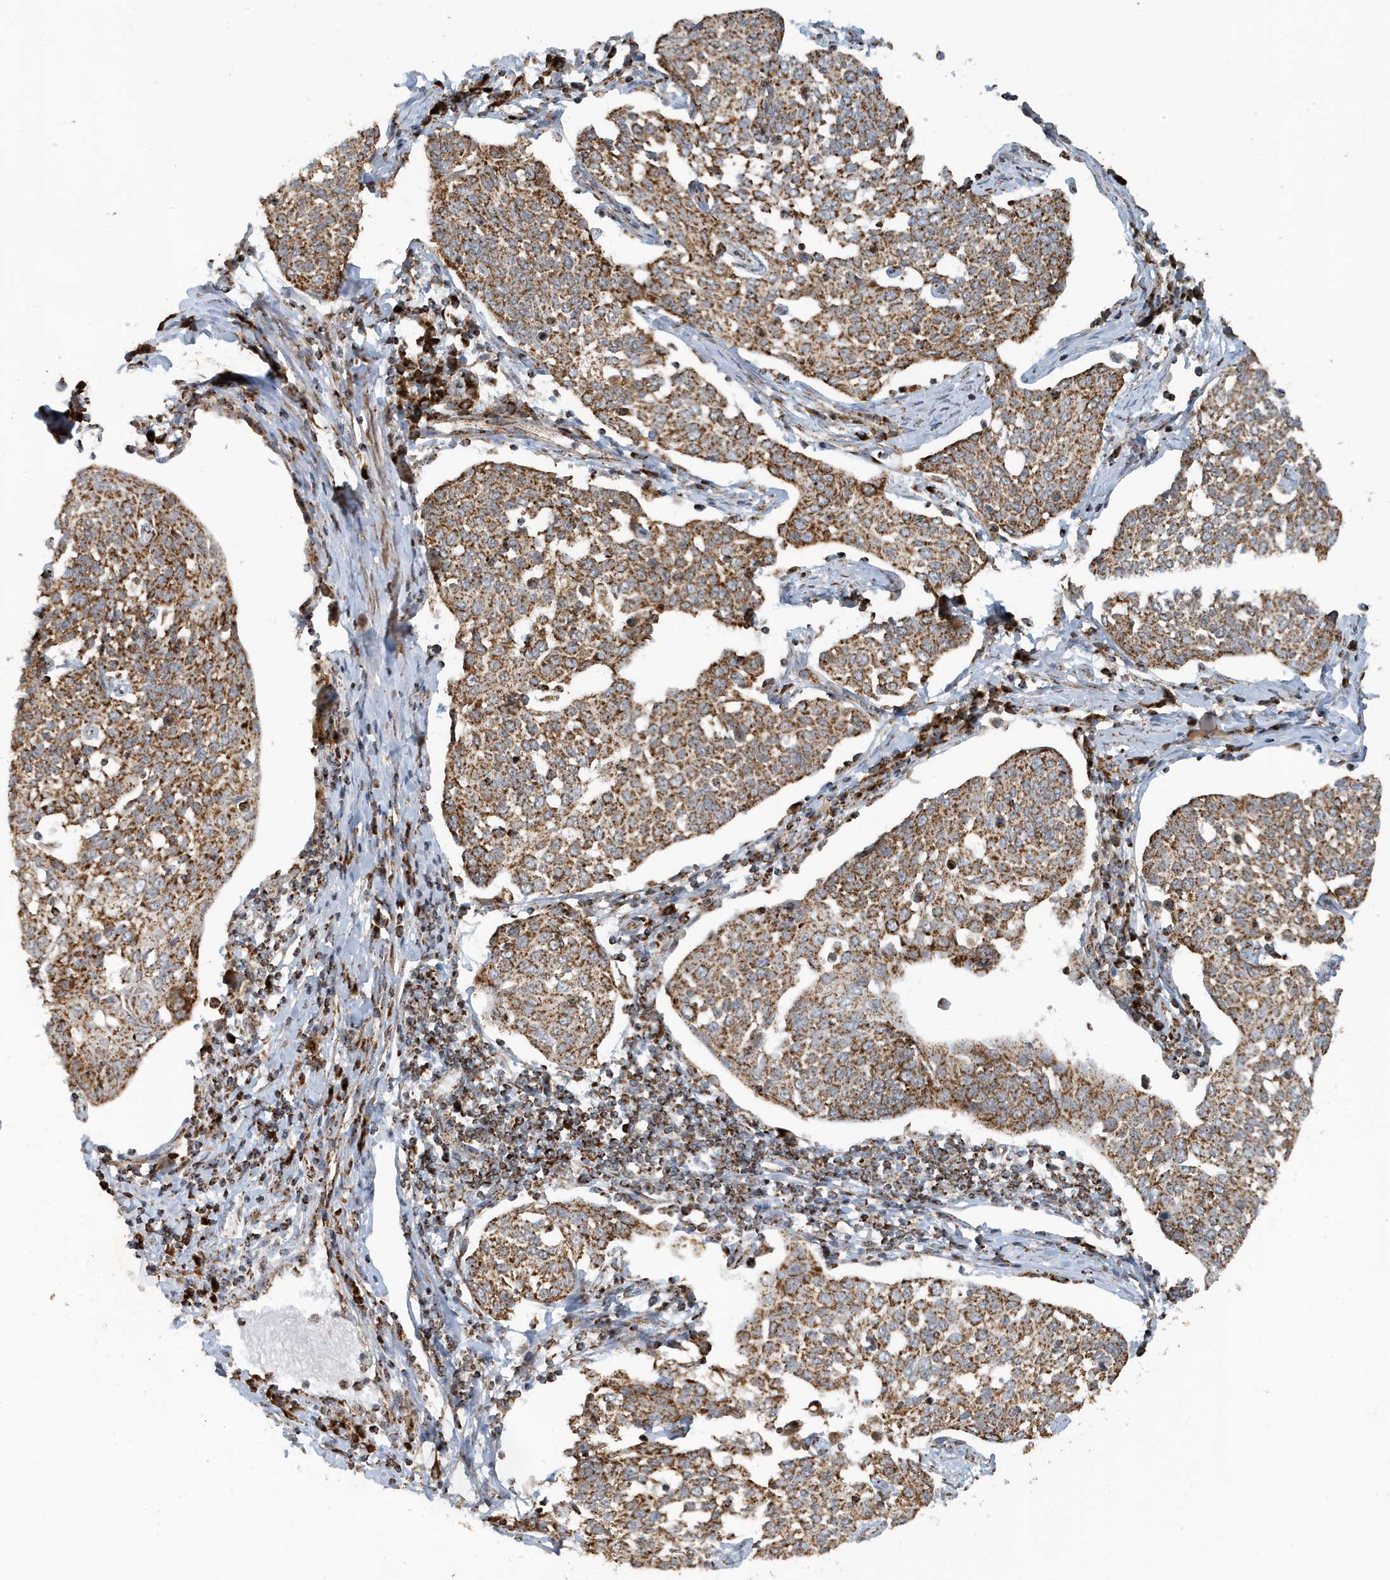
{"staining": {"intensity": "moderate", "quantity": ">75%", "location": "cytoplasmic/membranous"}, "tissue": "cervical cancer", "cell_type": "Tumor cells", "image_type": "cancer", "snomed": [{"axis": "morphology", "description": "Squamous cell carcinoma, NOS"}, {"axis": "topography", "description": "Cervix"}], "caption": "High-magnification brightfield microscopy of cervical squamous cell carcinoma stained with DAB (brown) and counterstained with hematoxylin (blue). tumor cells exhibit moderate cytoplasmic/membranous positivity is seen in approximately>75% of cells.", "gene": "MAN1A1", "patient": {"sex": "female", "age": 34}}